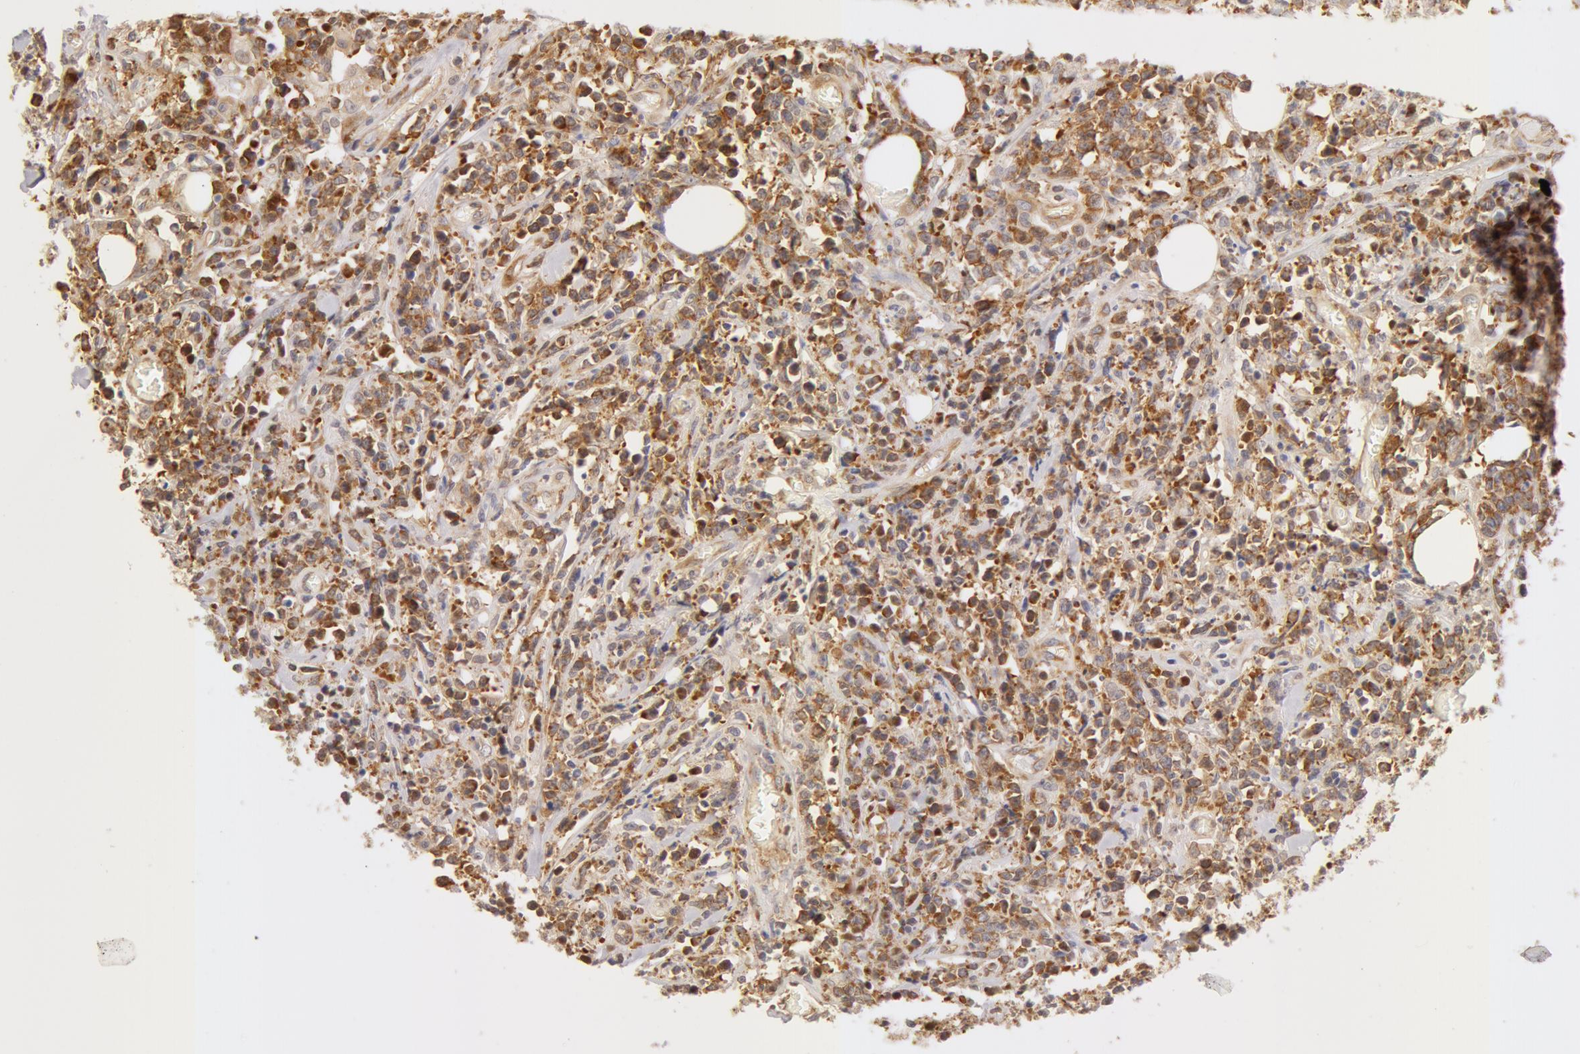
{"staining": {"intensity": "moderate", "quantity": "25%-75%", "location": "cytoplasmic/membranous"}, "tissue": "lymphoma", "cell_type": "Tumor cells", "image_type": "cancer", "snomed": [{"axis": "morphology", "description": "Malignant lymphoma, non-Hodgkin's type, High grade"}, {"axis": "topography", "description": "Colon"}], "caption": "Immunohistochemistry of human malignant lymphoma, non-Hodgkin's type (high-grade) reveals medium levels of moderate cytoplasmic/membranous expression in about 25%-75% of tumor cells.", "gene": "DDX3Y", "patient": {"sex": "male", "age": 82}}